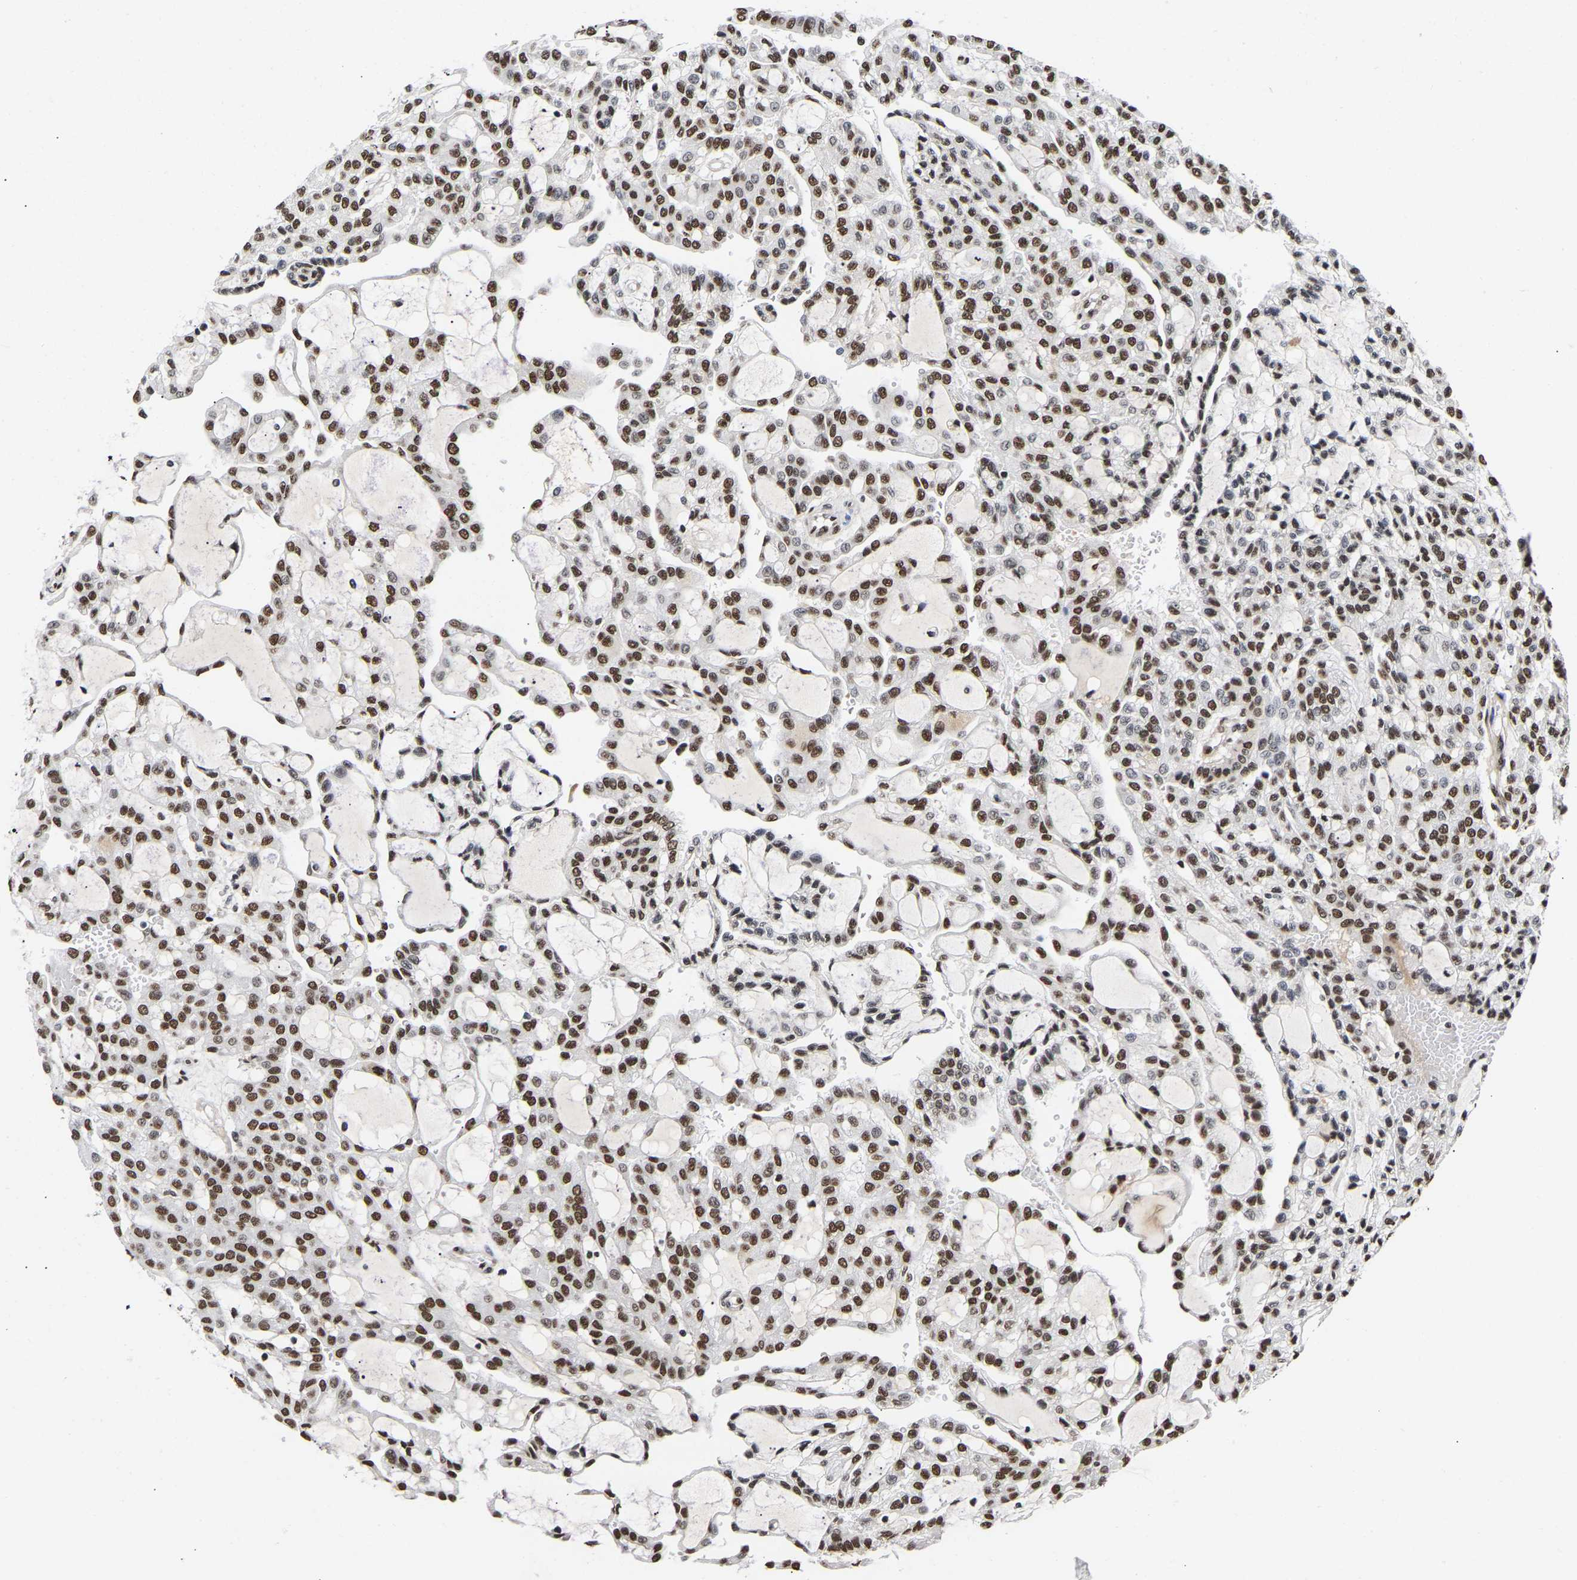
{"staining": {"intensity": "strong", "quantity": ">75%", "location": "nuclear"}, "tissue": "renal cancer", "cell_type": "Tumor cells", "image_type": "cancer", "snomed": [{"axis": "morphology", "description": "Adenocarcinoma, NOS"}, {"axis": "topography", "description": "Kidney"}], "caption": "Immunohistochemical staining of renal cancer (adenocarcinoma) exhibits high levels of strong nuclear expression in approximately >75% of tumor cells.", "gene": "PSIP1", "patient": {"sex": "male", "age": 63}}